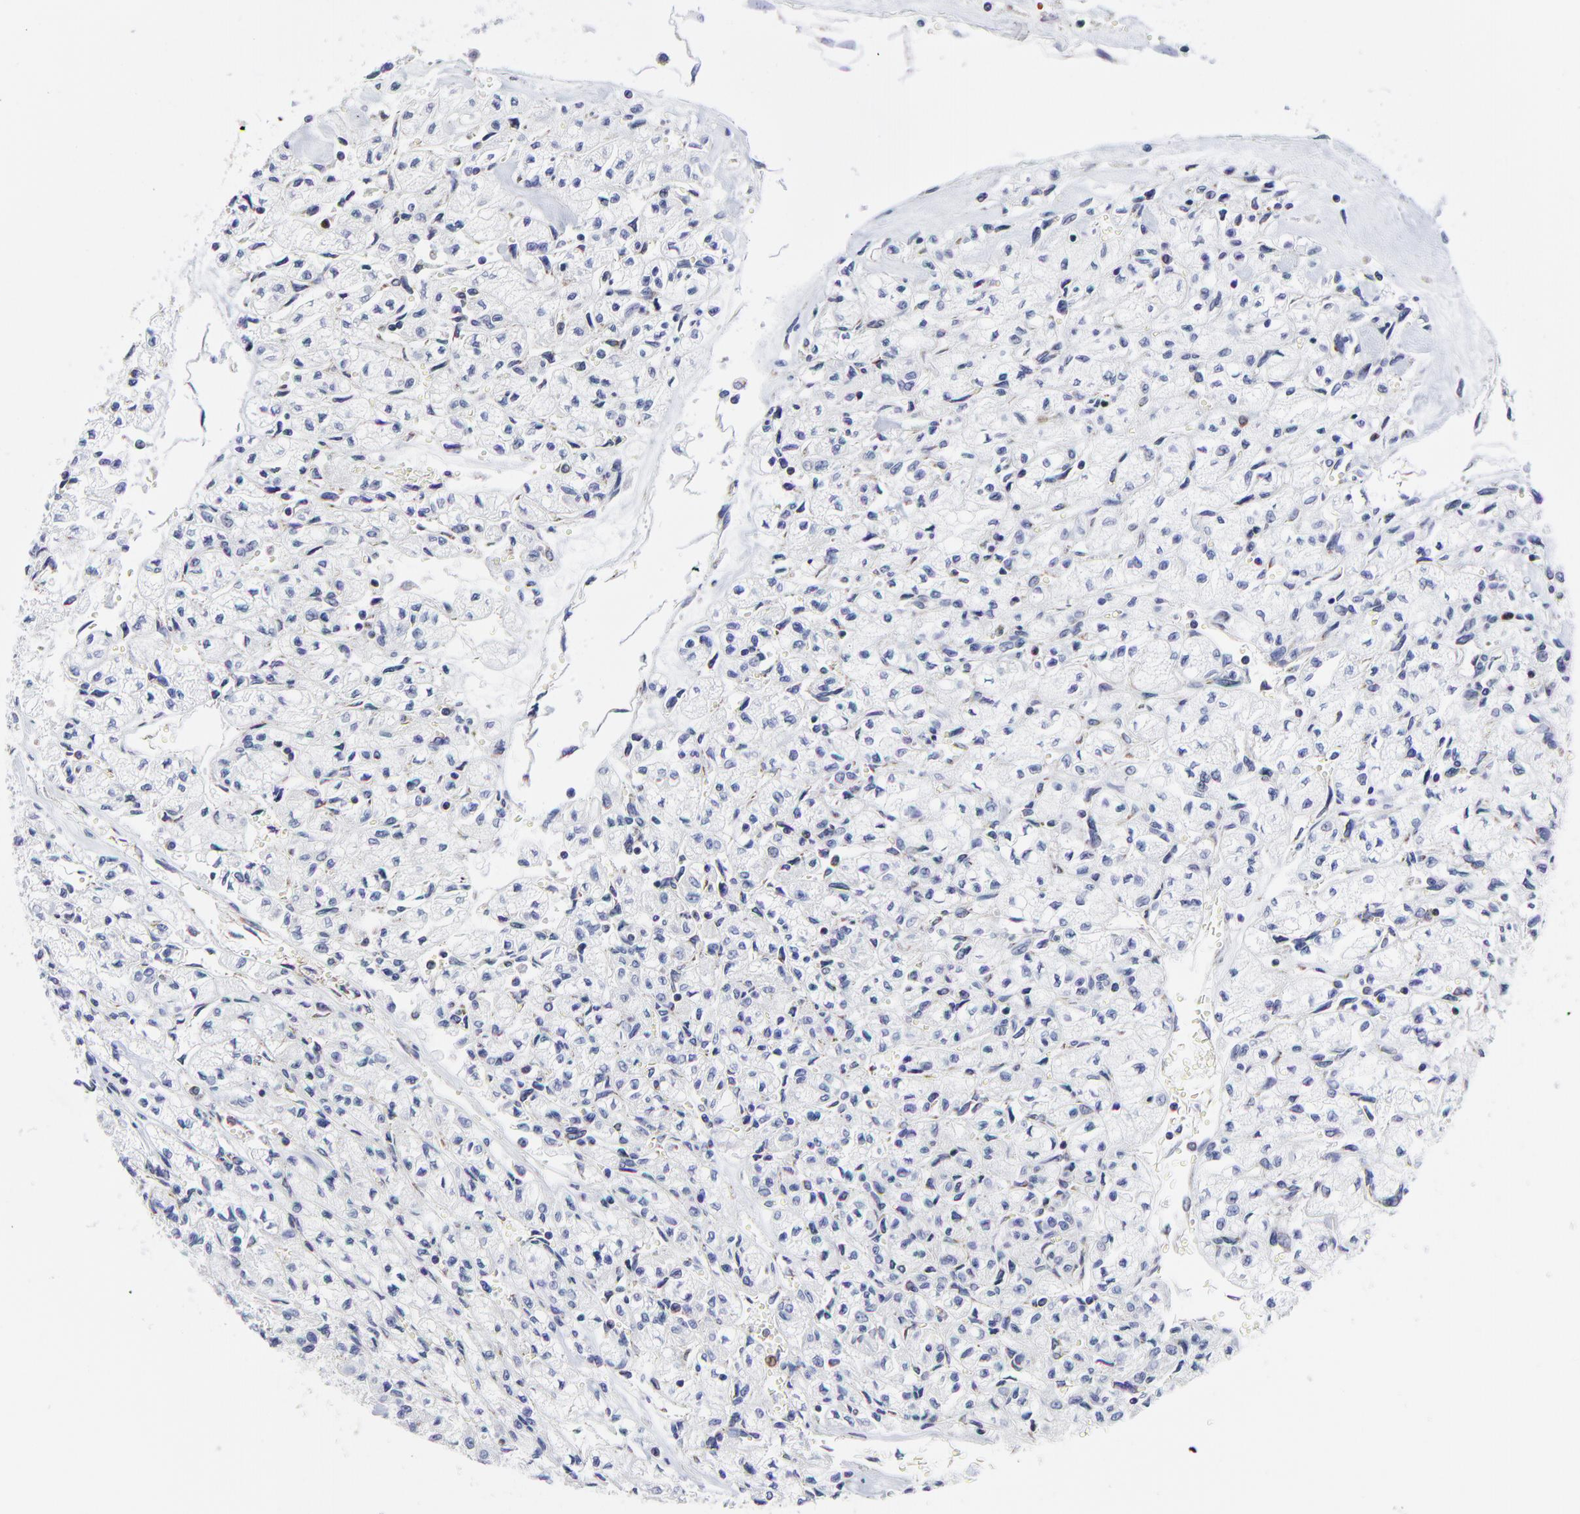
{"staining": {"intensity": "negative", "quantity": "none", "location": "none"}, "tissue": "renal cancer", "cell_type": "Tumor cells", "image_type": "cancer", "snomed": [{"axis": "morphology", "description": "Adenocarcinoma, NOS"}, {"axis": "topography", "description": "Kidney"}], "caption": "Immunohistochemistry micrograph of neoplastic tissue: renal cancer stained with DAB (3,3'-diaminobenzidine) demonstrates no significant protein positivity in tumor cells. The staining is performed using DAB brown chromogen with nuclei counter-stained in using hematoxylin.", "gene": "NCAPH", "patient": {"sex": "male", "age": 78}}